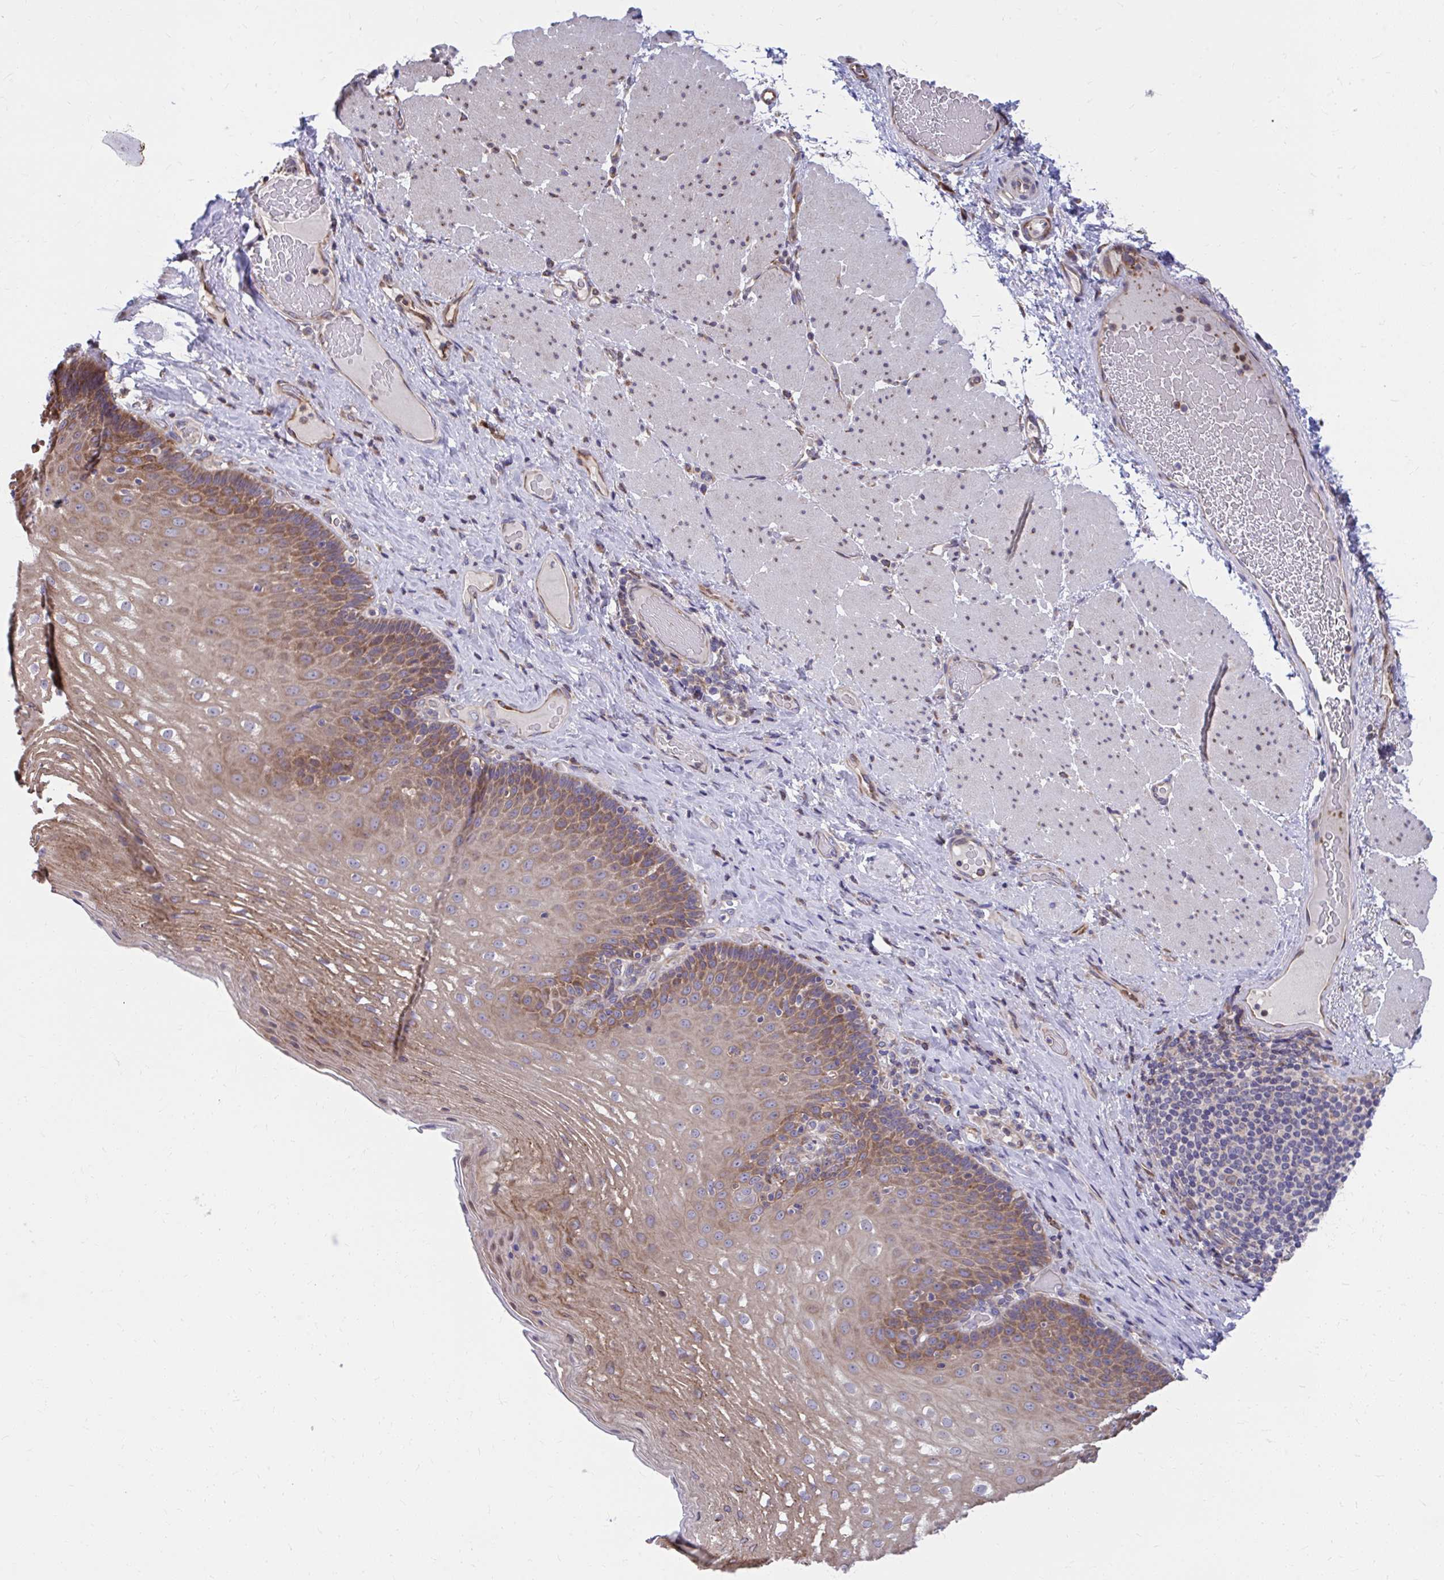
{"staining": {"intensity": "moderate", "quantity": ">75%", "location": "cytoplasmic/membranous"}, "tissue": "esophagus", "cell_type": "Squamous epithelial cells", "image_type": "normal", "snomed": [{"axis": "morphology", "description": "Normal tissue, NOS"}, {"axis": "topography", "description": "Esophagus"}], "caption": "About >75% of squamous epithelial cells in normal esophagus demonstrate moderate cytoplasmic/membranous protein expression as visualized by brown immunohistochemical staining.", "gene": "ZNF778", "patient": {"sex": "male", "age": 62}}